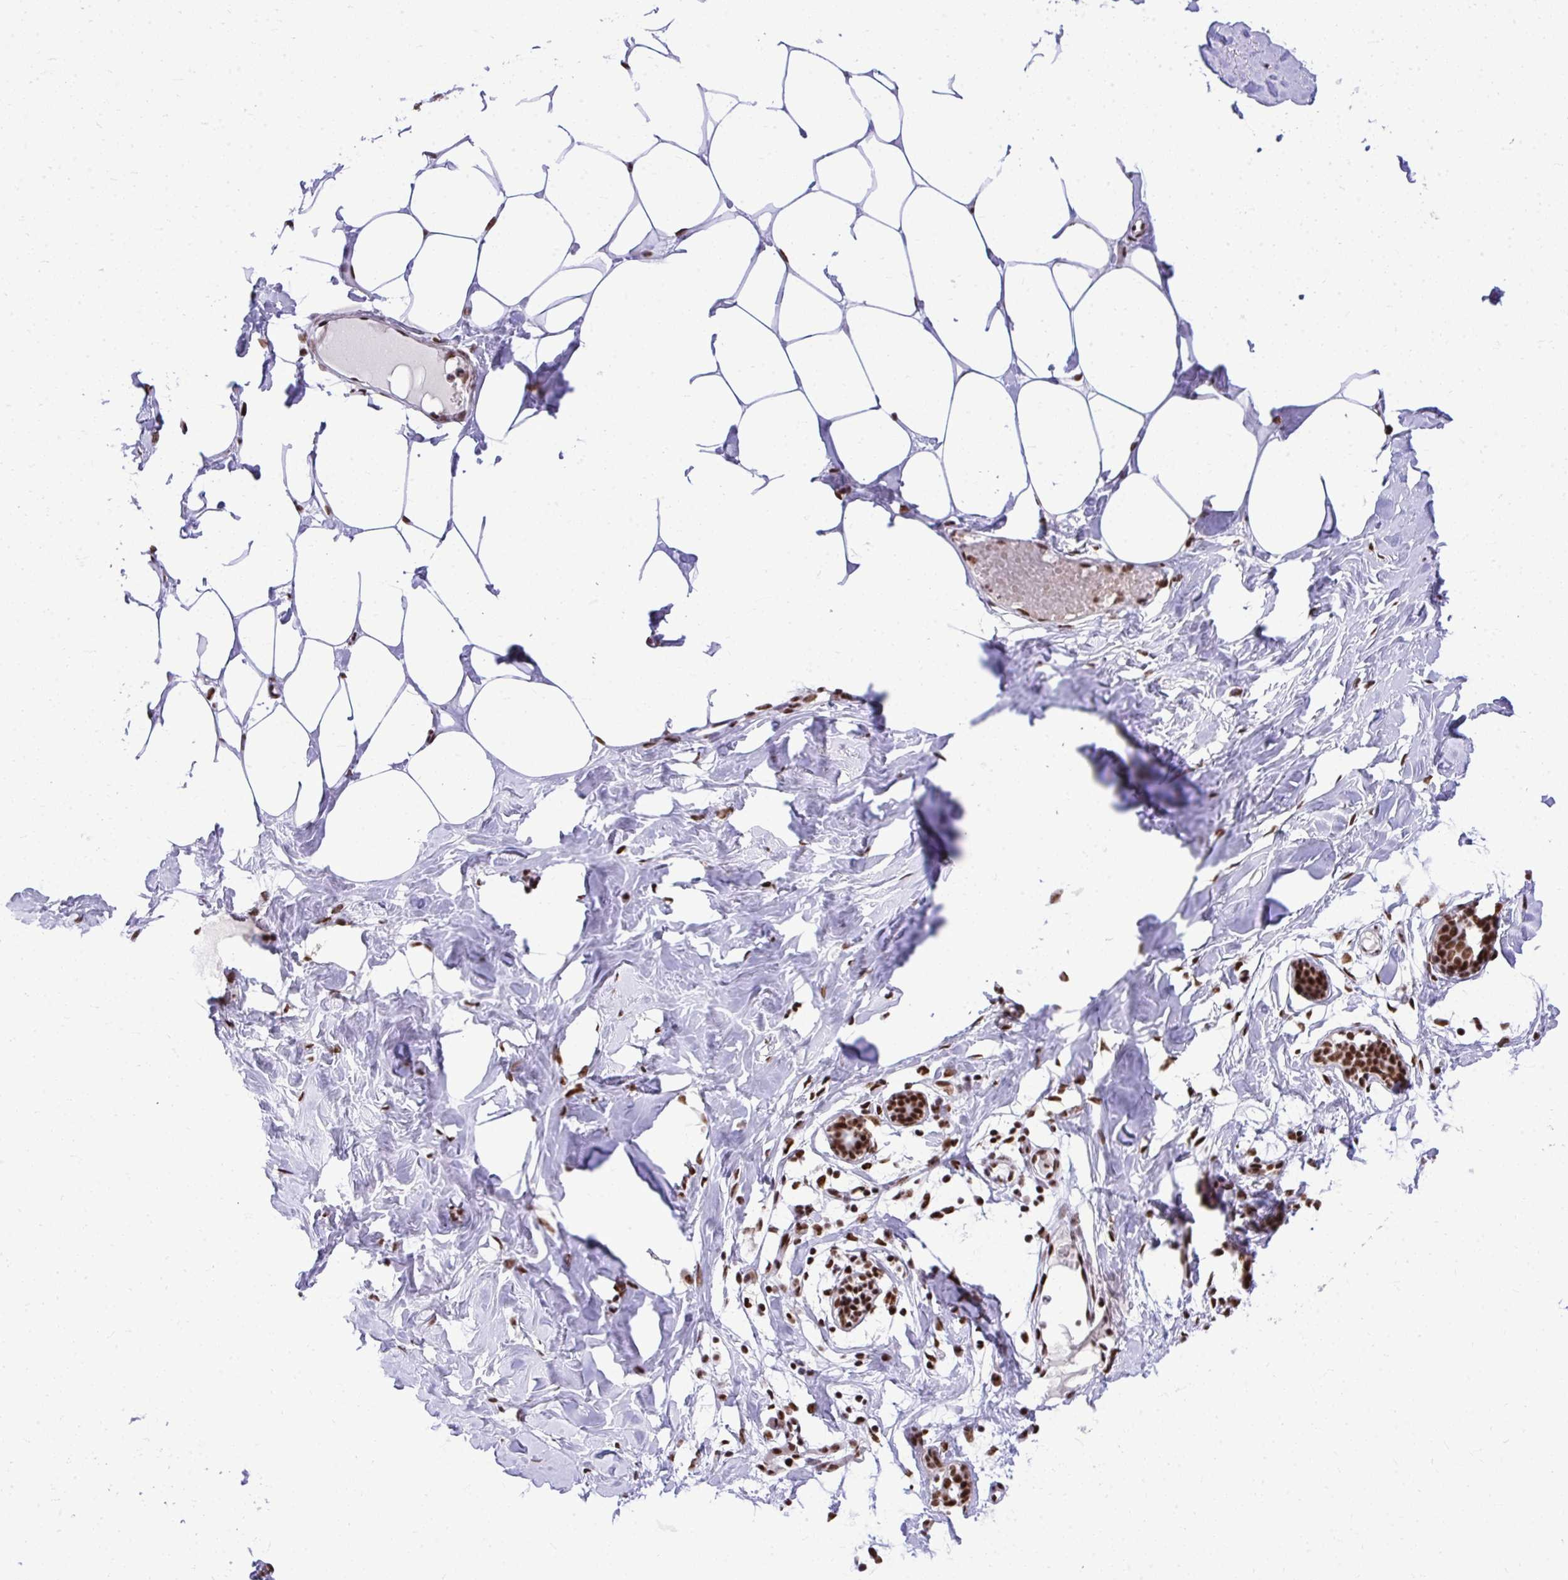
{"staining": {"intensity": "moderate", "quantity": ">75%", "location": "nuclear"}, "tissue": "breast", "cell_type": "Adipocytes", "image_type": "normal", "snomed": [{"axis": "morphology", "description": "Normal tissue, NOS"}, {"axis": "topography", "description": "Breast"}], "caption": "A brown stain labels moderate nuclear positivity of a protein in adipocytes of benign human breast.", "gene": "PRPF19", "patient": {"sex": "female", "age": 27}}